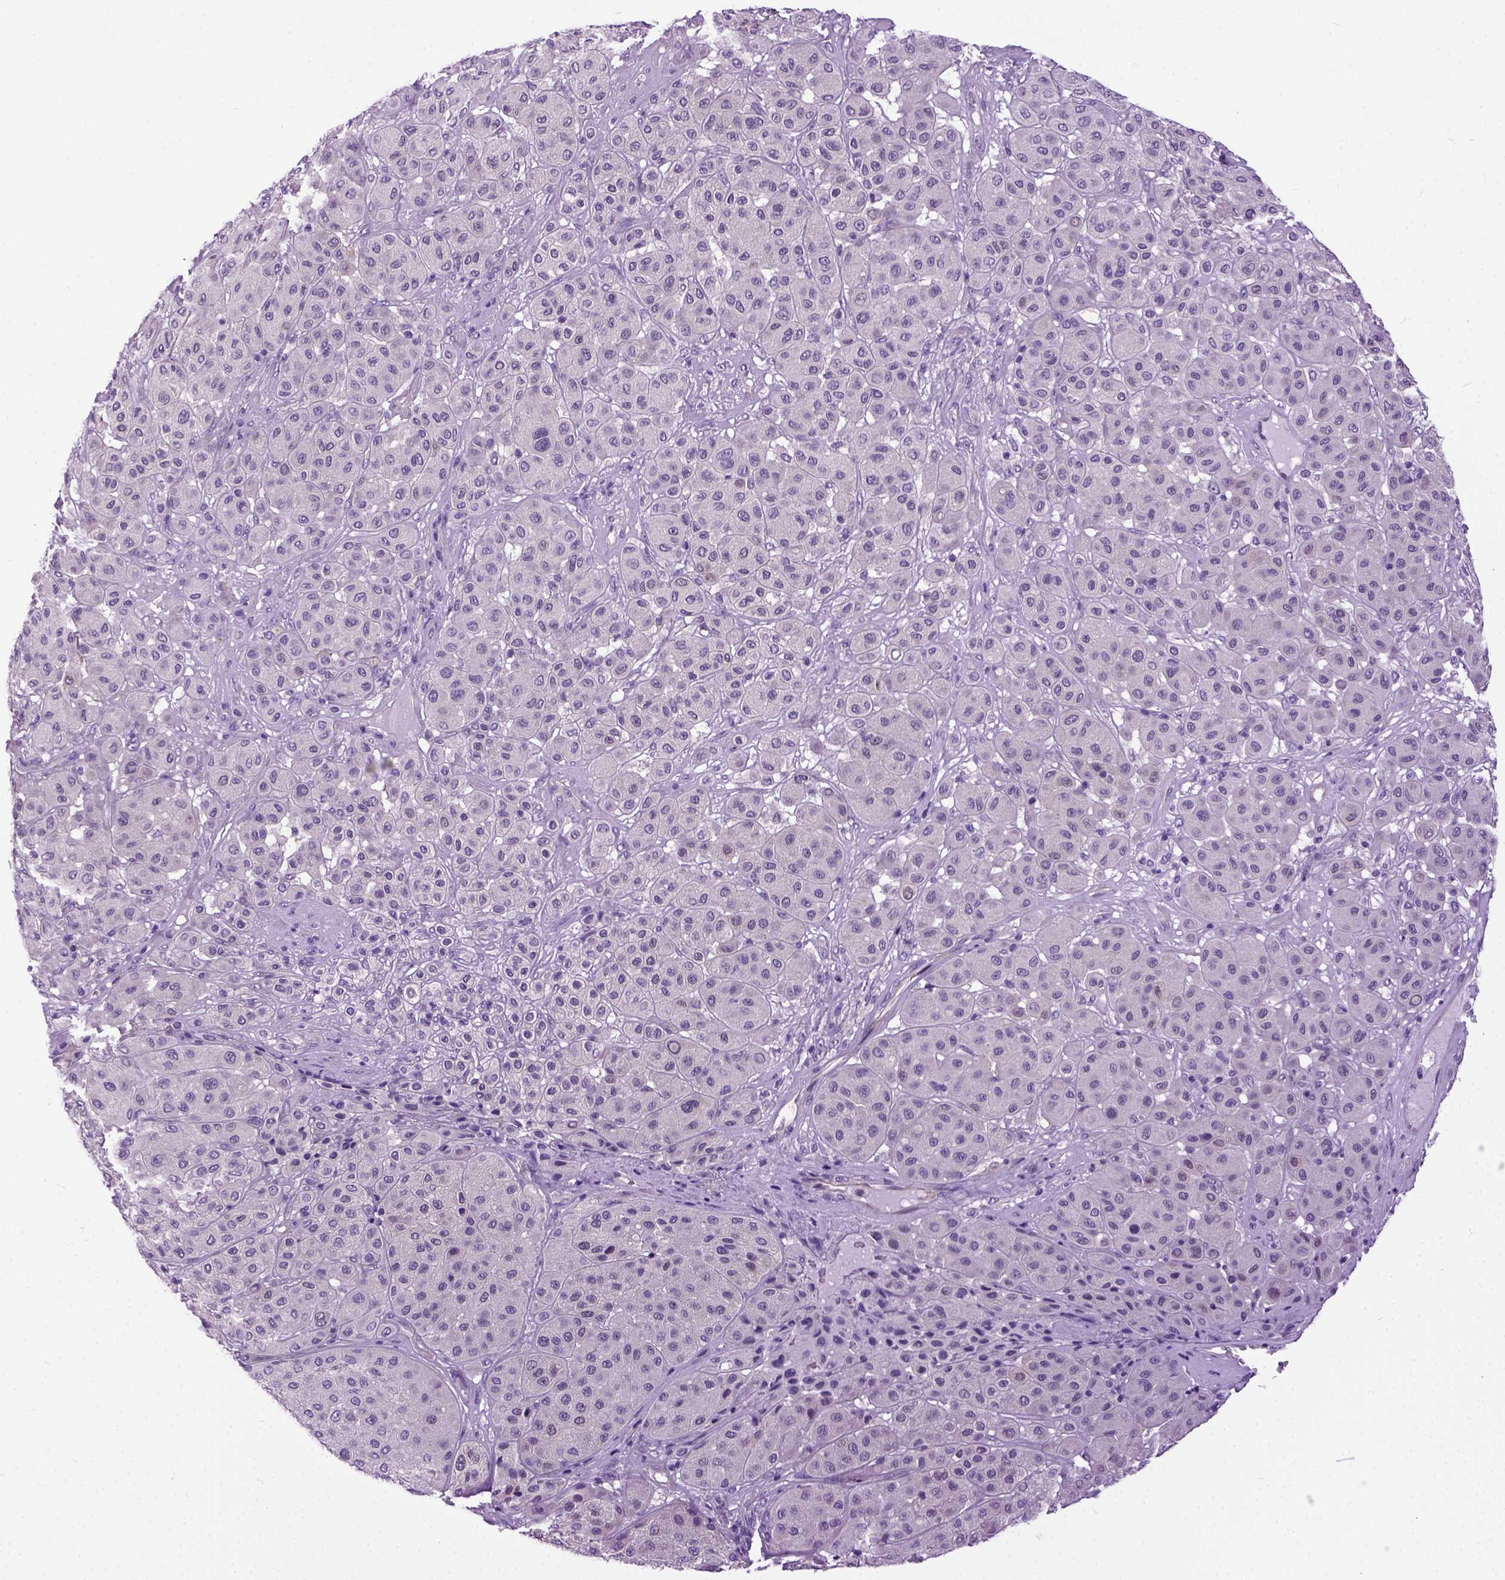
{"staining": {"intensity": "weak", "quantity": "<25%", "location": "cytoplasmic/membranous"}, "tissue": "melanoma", "cell_type": "Tumor cells", "image_type": "cancer", "snomed": [{"axis": "morphology", "description": "Malignant melanoma, Metastatic site"}, {"axis": "topography", "description": "Smooth muscle"}], "caption": "Micrograph shows no protein expression in tumor cells of malignant melanoma (metastatic site) tissue. (DAB immunohistochemistry visualized using brightfield microscopy, high magnification).", "gene": "NEK5", "patient": {"sex": "male", "age": 41}}